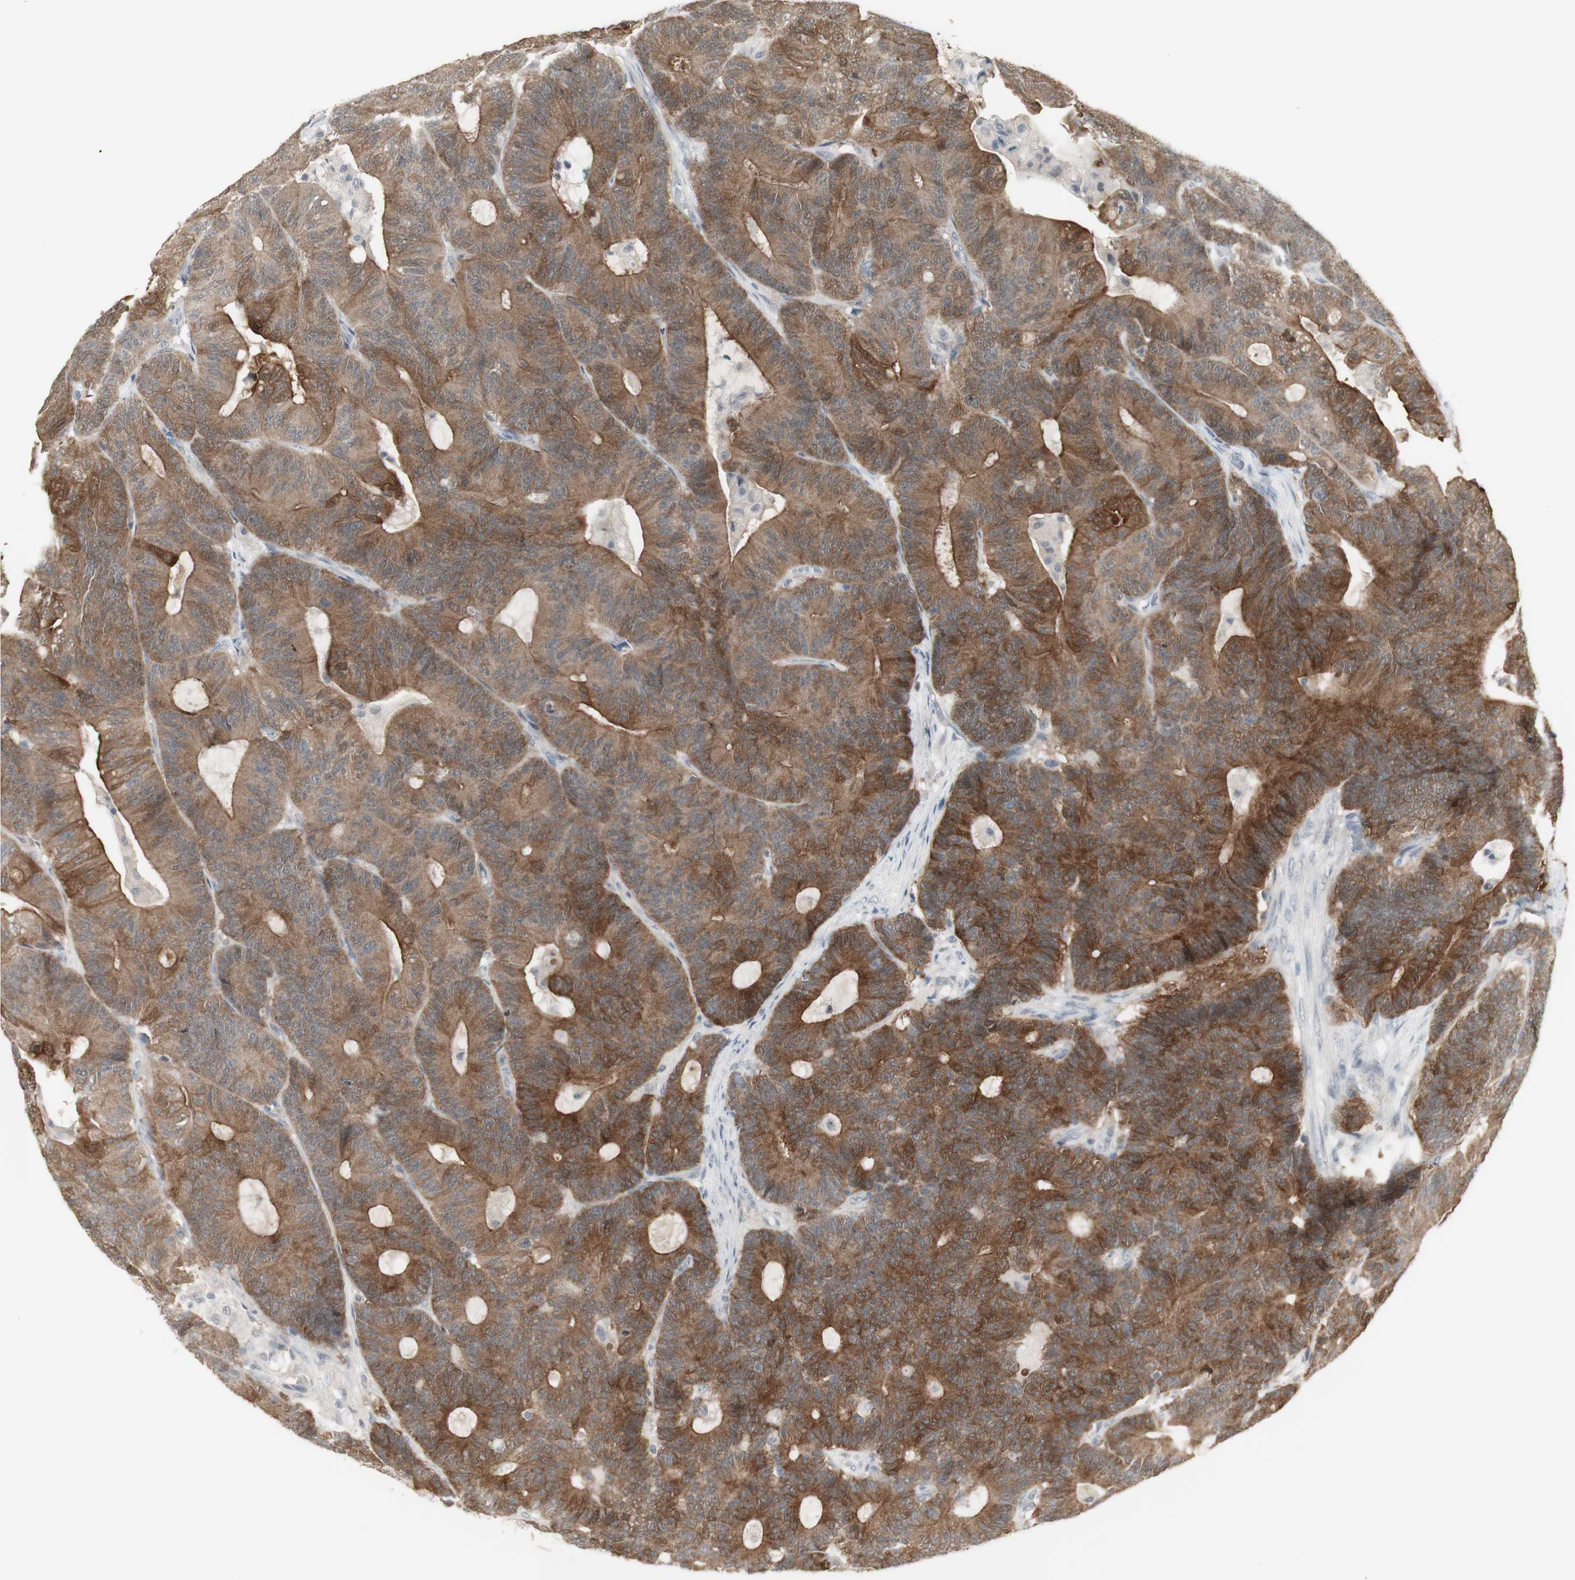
{"staining": {"intensity": "strong", "quantity": ">75%", "location": "cytoplasmic/membranous"}, "tissue": "colorectal cancer", "cell_type": "Tumor cells", "image_type": "cancer", "snomed": [{"axis": "morphology", "description": "Adenocarcinoma, NOS"}, {"axis": "topography", "description": "Colon"}], "caption": "A photomicrograph showing strong cytoplasmic/membranous expression in approximately >75% of tumor cells in adenocarcinoma (colorectal), as visualized by brown immunohistochemical staining.", "gene": "C1orf116", "patient": {"sex": "female", "age": 84}}